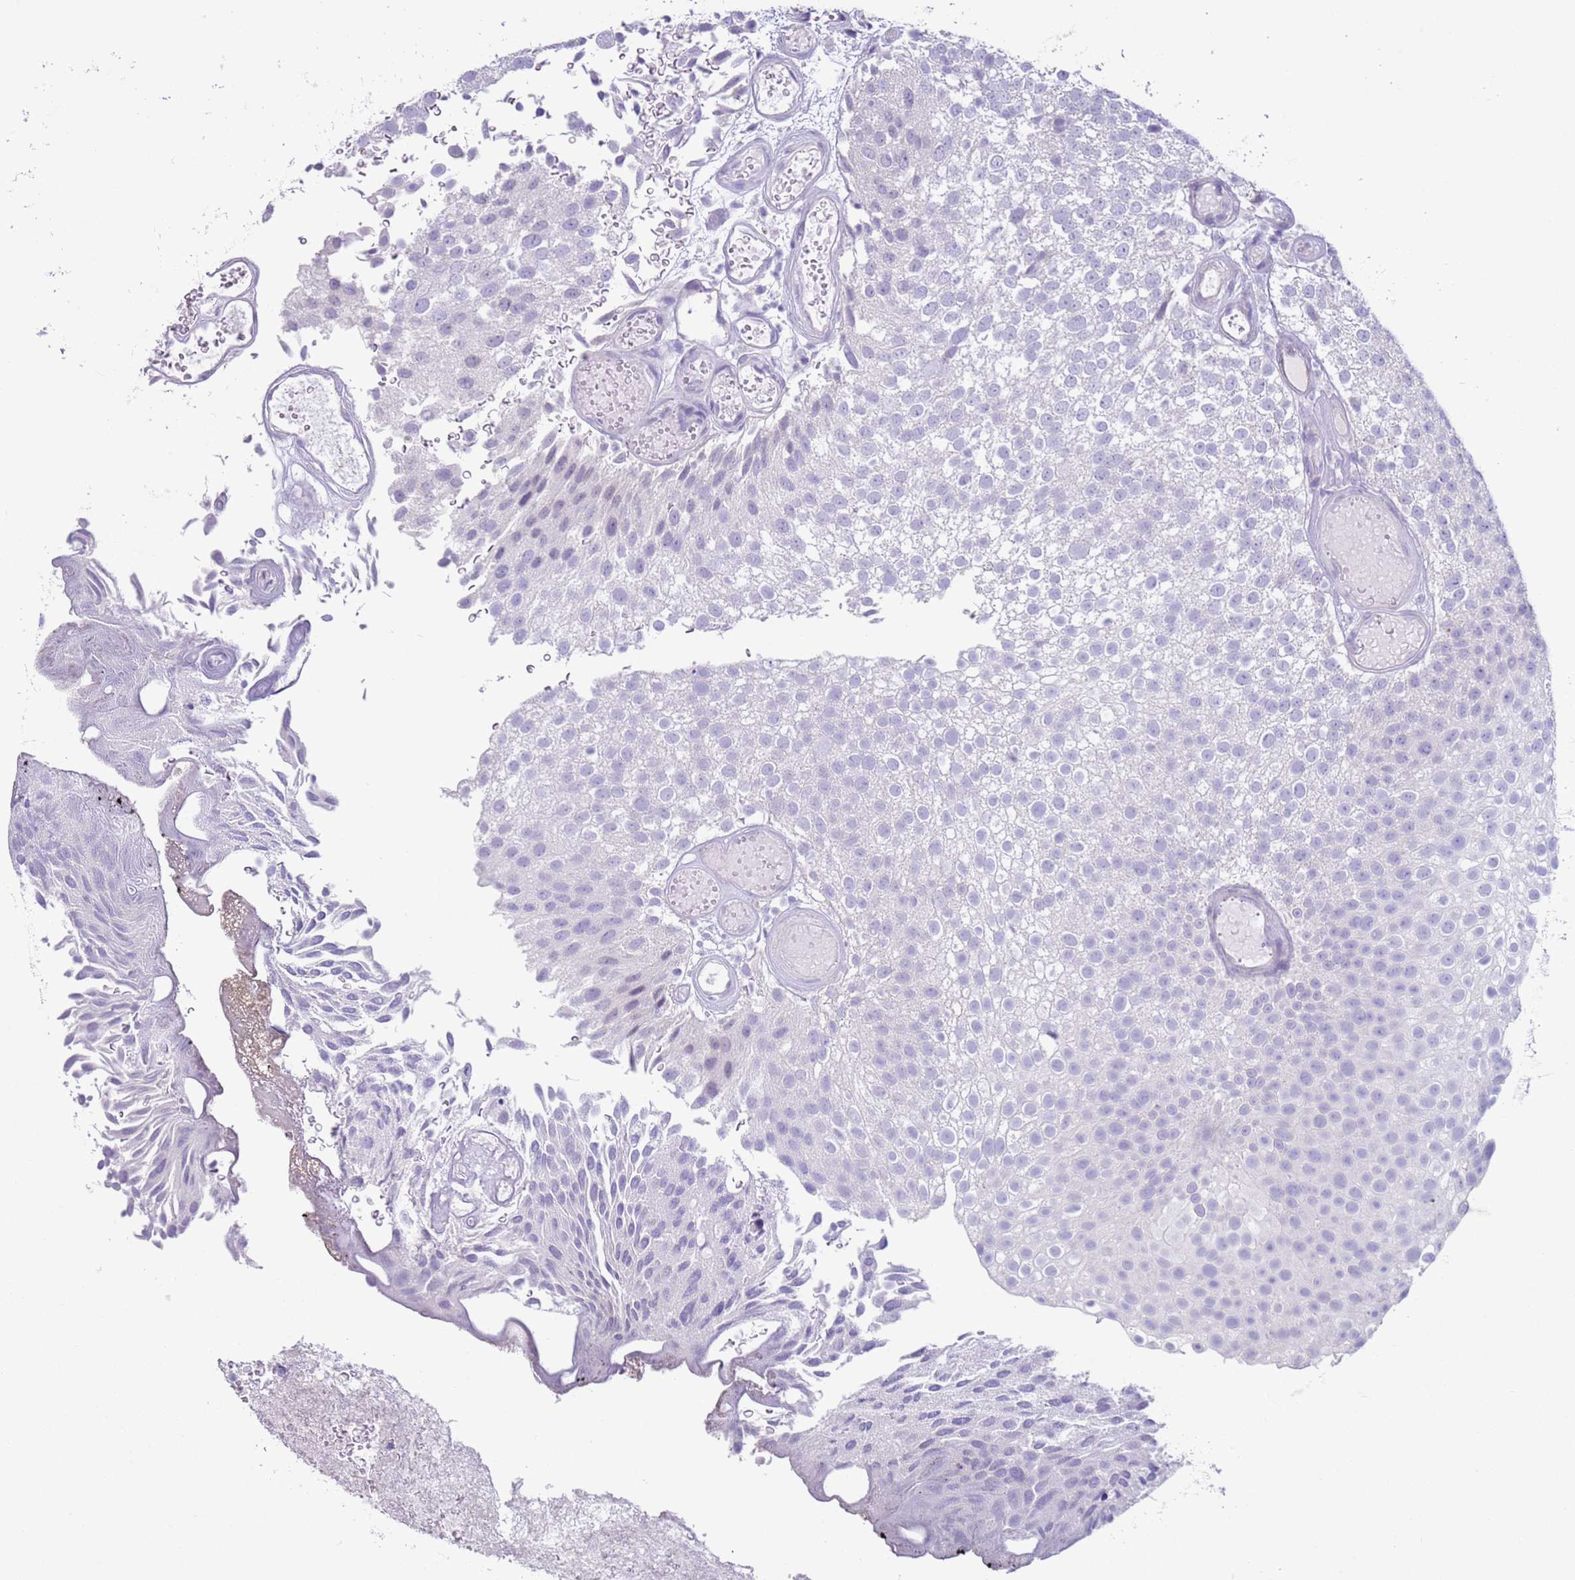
{"staining": {"intensity": "negative", "quantity": "none", "location": "none"}, "tissue": "urothelial cancer", "cell_type": "Tumor cells", "image_type": "cancer", "snomed": [{"axis": "morphology", "description": "Urothelial carcinoma, Low grade"}, {"axis": "topography", "description": "Urinary bladder"}], "caption": "Urothelial cancer stained for a protein using immunohistochemistry (IHC) reveals no positivity tumor cells.", "gene": "NPAP1", "patient": {"sex": "male", "age": 78}}